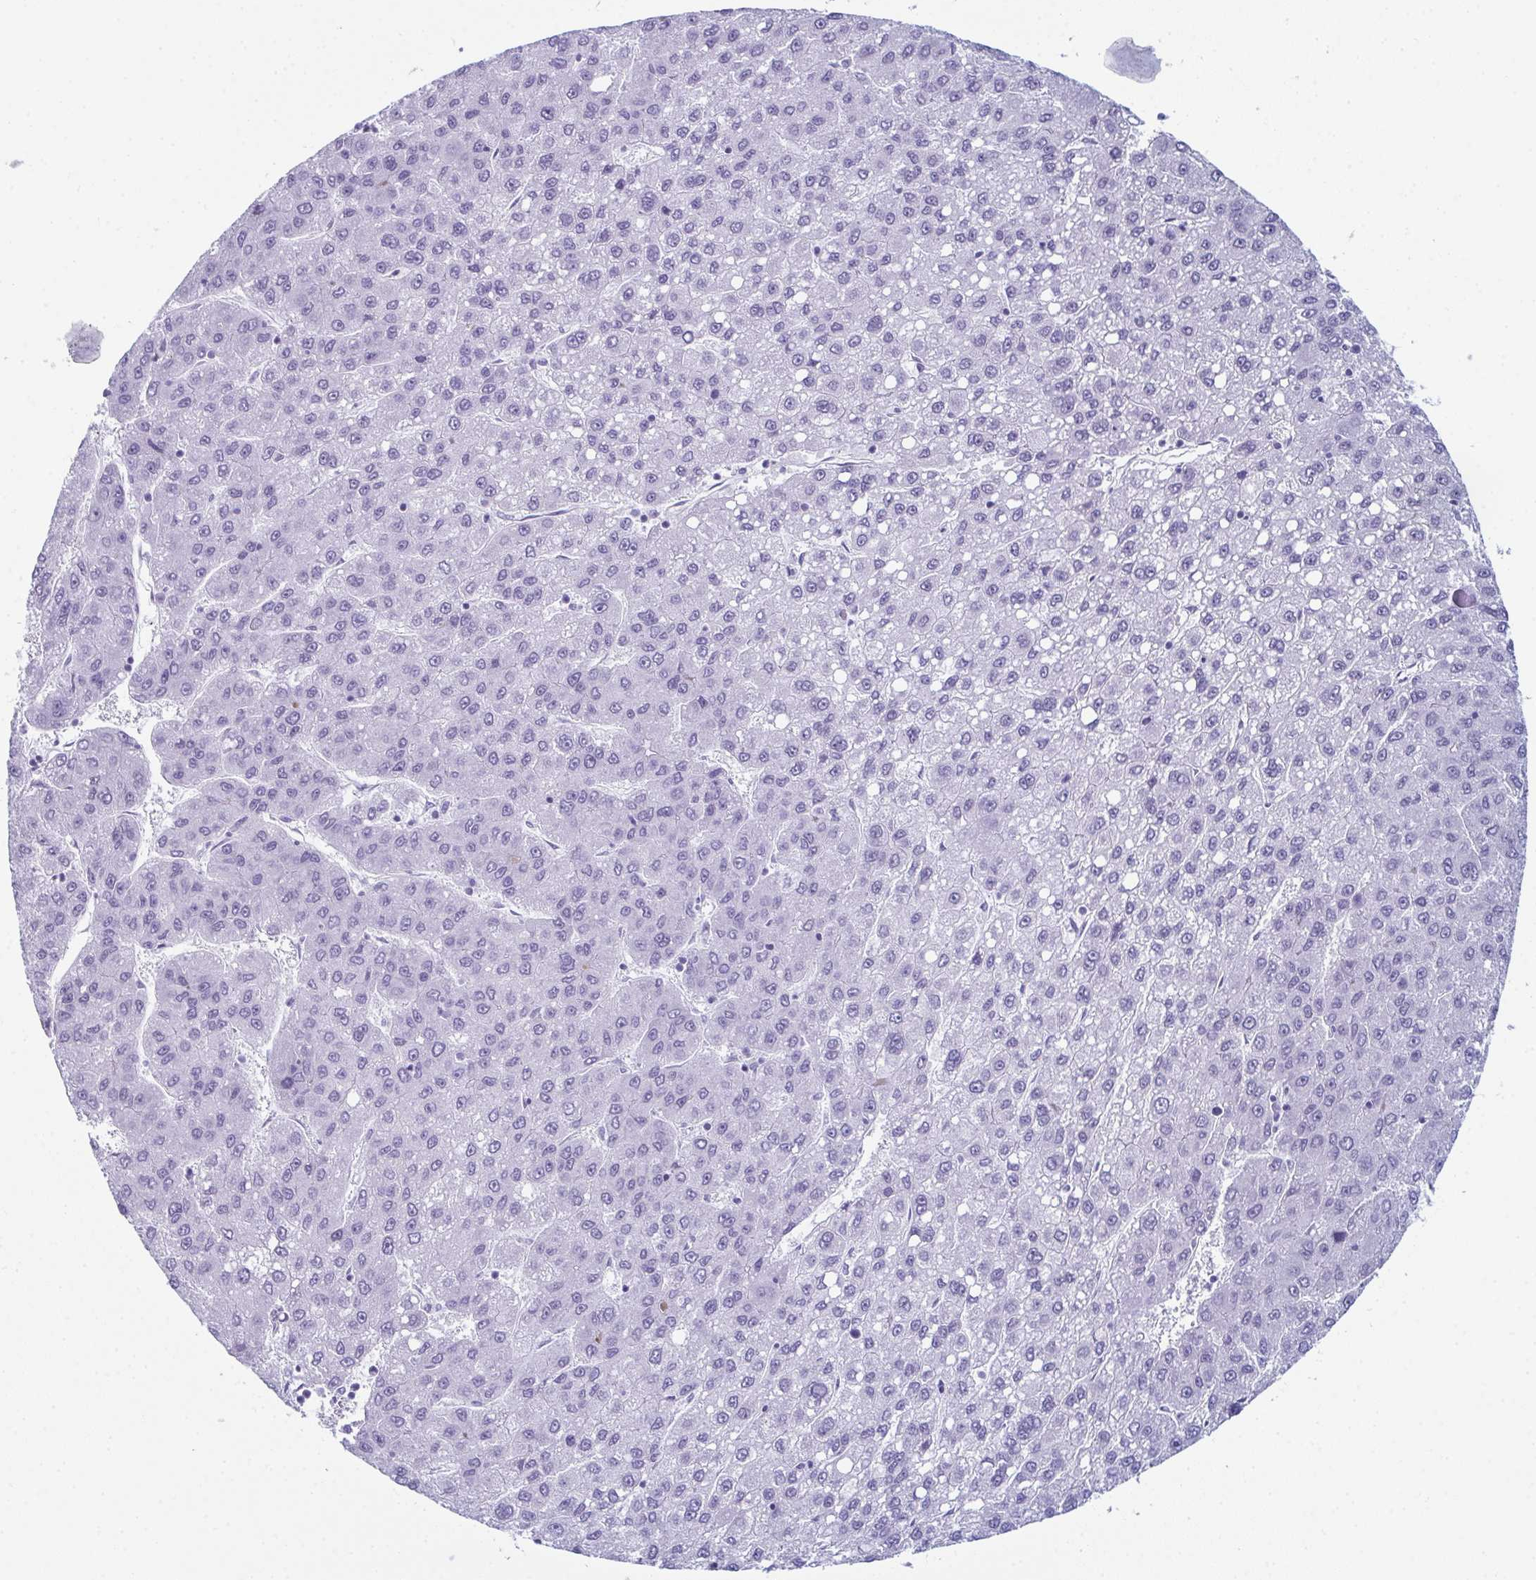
{"staining": {"intensity": "negative", "quantity": "none", "location": "none"}, "tissue": "liver cancer", "cell_type": "Tumor cells", "image_type": "cancer", "snomed": [{"axis": "morphology", "description": "Carcinoma, Hepatocellular, NOS"}, {"axis": "topography", "description": "Liver"}], "caption": "A histopathology image of human liver hepatocellular carcinoma is negative for staining in tumor cells.", "gene": "ENKUR", "patient": {"sex": "female", "age": 82}}